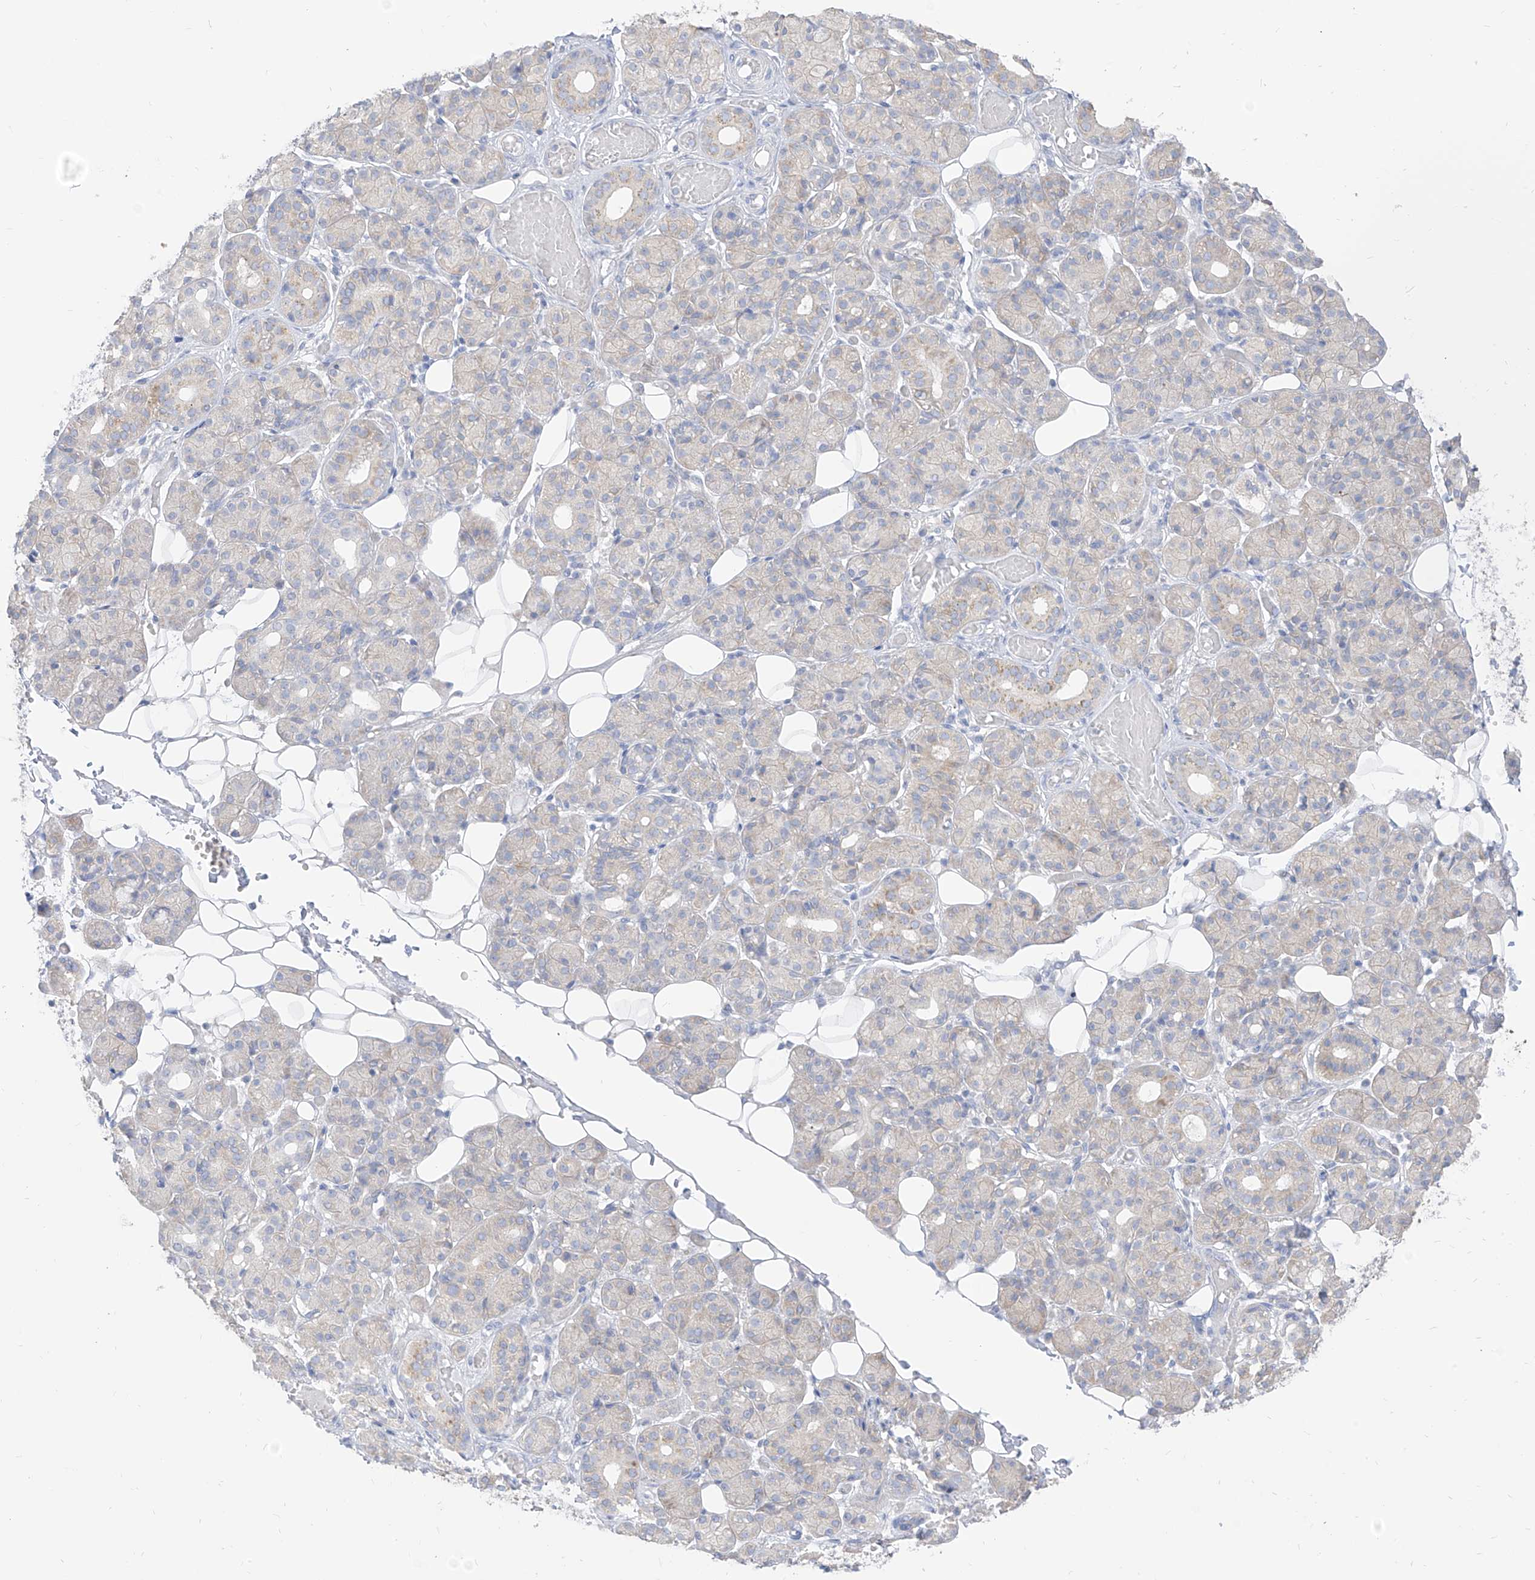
{"staining": {"intensity": "negative", "quantity": "none", "location": "none"}, "tissue": "salivary gland", "cell_type": "Glandular cells", "image_type": "normal", "snomed": [{"axis": "morphology", "description": "Normal tissue, NOS"}, {"axis": "topography", "description": "Salivary gland"}], "caption": "DAB immunohistochemical staining of unremarkable human salivary gland exhibits no significant positivity in glandular cells.", "gene": "ARHGEF40", "patient": {"sex": "male", "age": 63}}